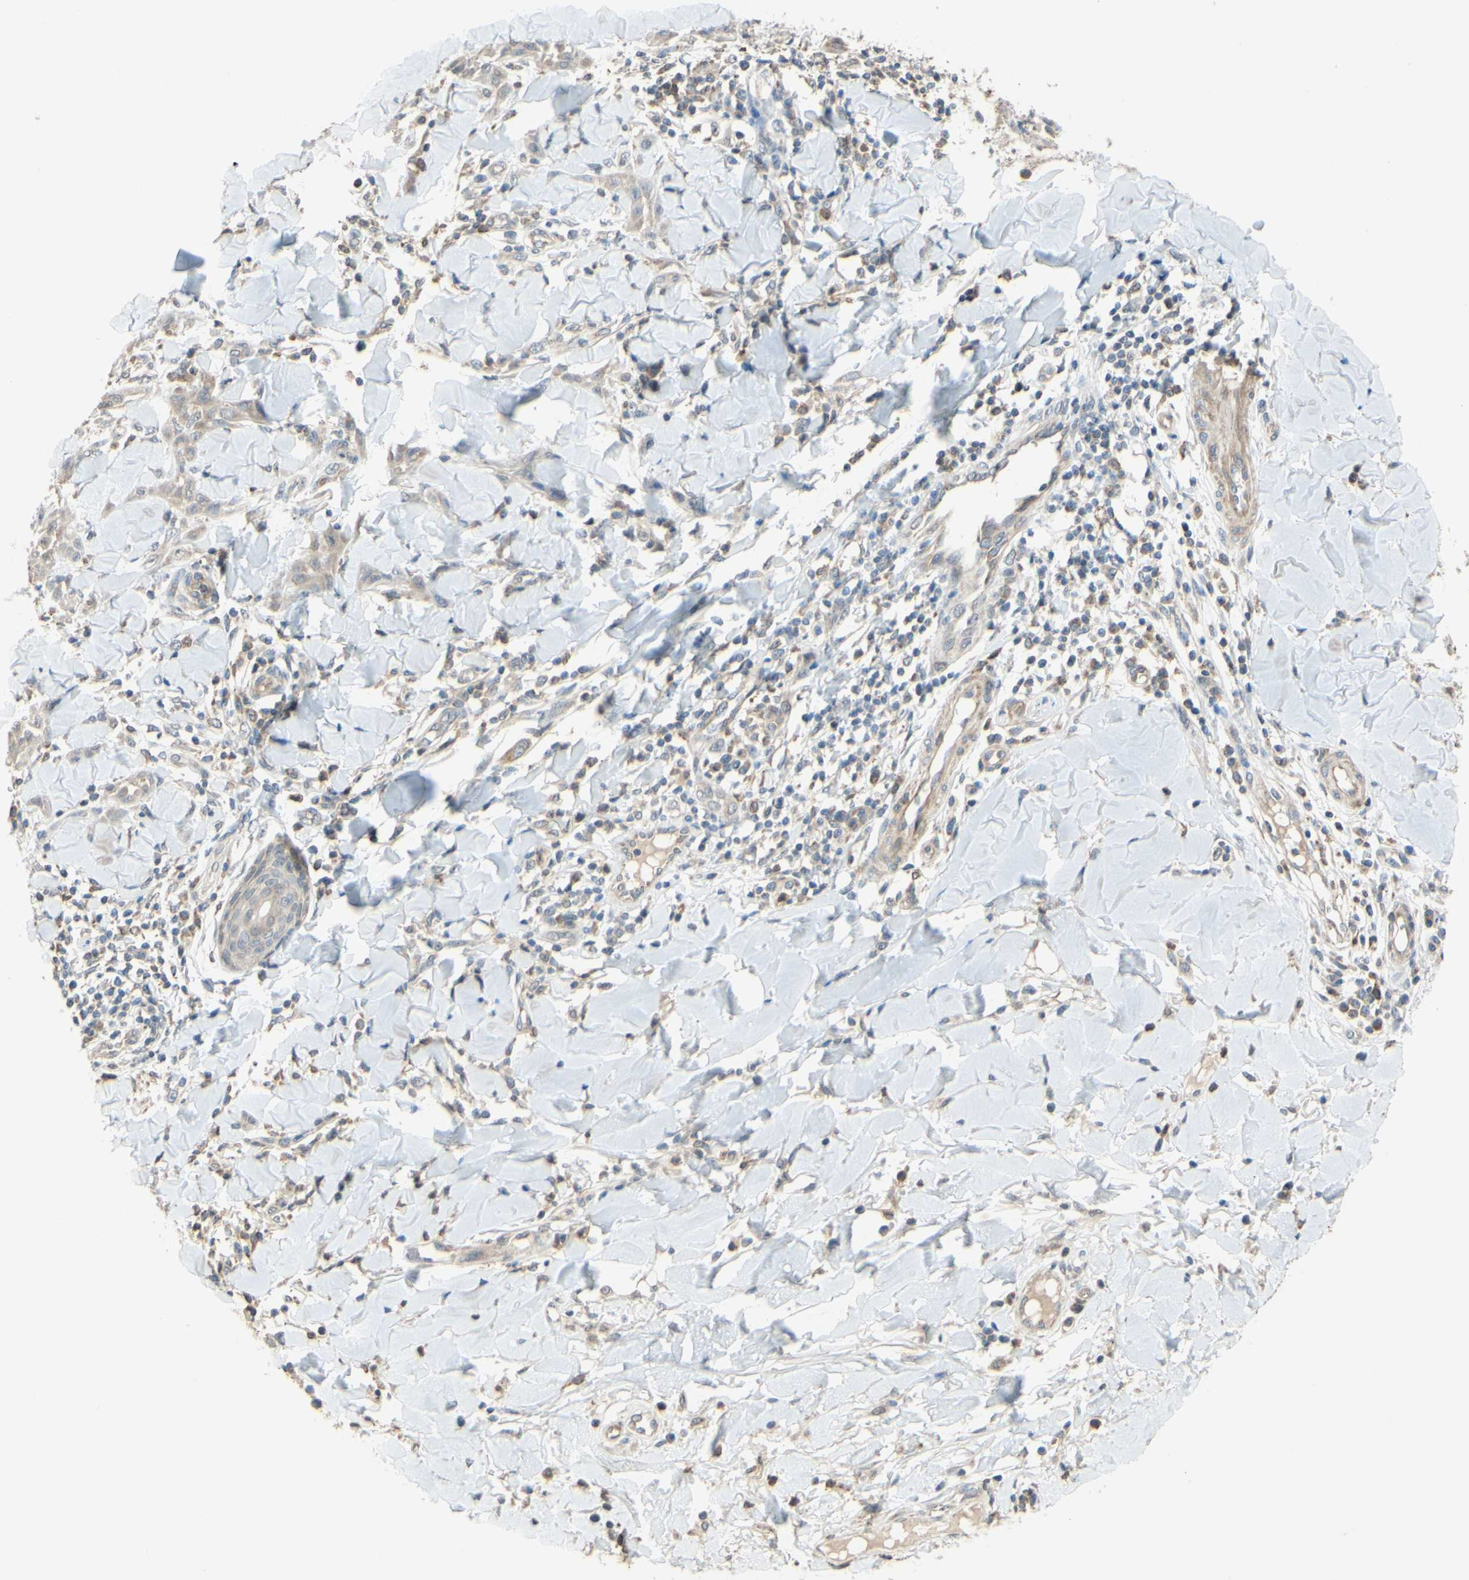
{"staining": {"intensity": "weak", "quantity": ">75%", "location": "cytoplasmic/membranous"}, "tissue": "skin cancer", "cell_type": "Tumor cells", "image_type": "cancer", "snomed": [{"axis": "morphology", "description": "Squamous cell carcinoma, NOS"}, {"axis": "topography", "description": "Skin"}], "caption": "DAB immunohistochemical staining of human squamous cell carcinoma (skin) reveals weak cytoplasmic/membranous protein expression in about >75% of tumor cells. (brown staining indicates protein expression, while blue staining denotes nuclei).", "gene": "GATA1", "patient": {"sex": "male", "age": 24}}